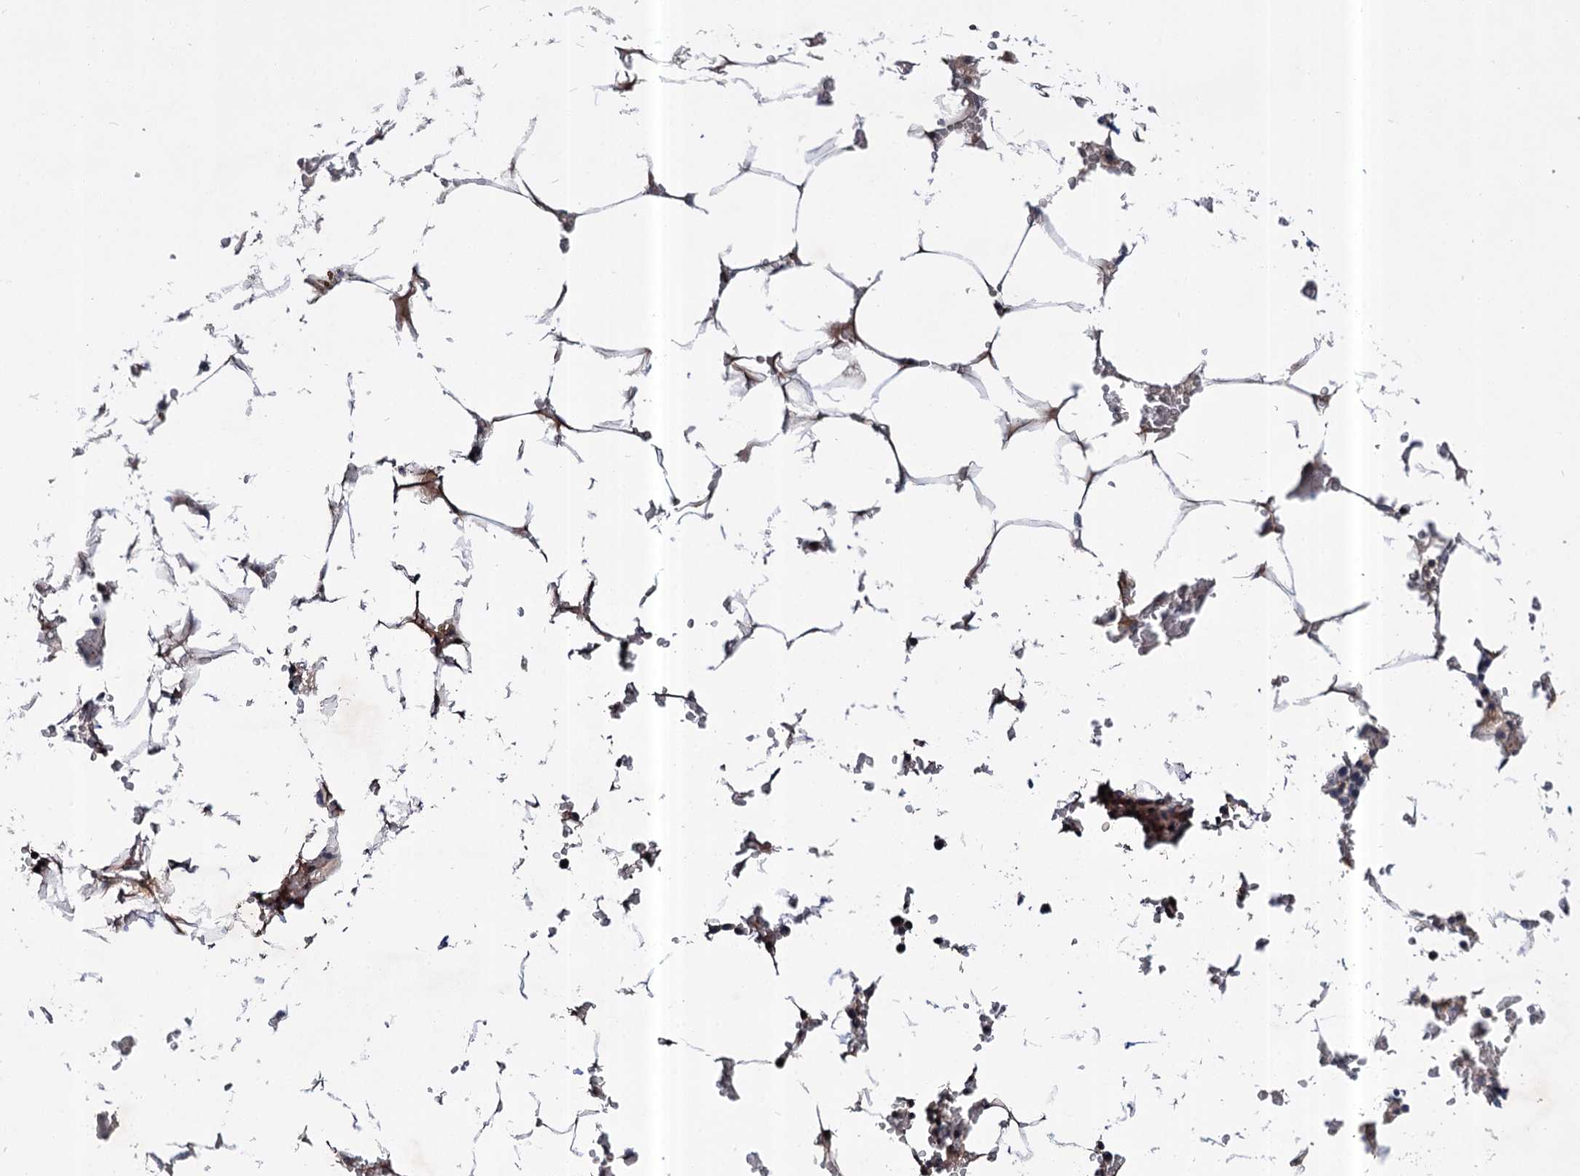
{"staining": {"intensity": "negative", "quantity": "none", "location": "none"}, "tissue": "bone marrow", "cell_type": "Hematopoietic cells", "image_type": "normal", "snomed": [{"axis": "morphology", "description": "Normal tissue, NOS"}, {"axis": "topography", "description": "Bone marrow"}], "caption": "The immunohistochemistry (IHC) photomicrograph has no significant positivity in hematopoietic cells of bone marrow. The staining is performed using DAB (3,3'-diaminobenzidine) brown chromogen with nuclei counter-stained in using hematoxylin.", "gene": "ABLIM1", "patient": {"sex": "male", "age": 70}}